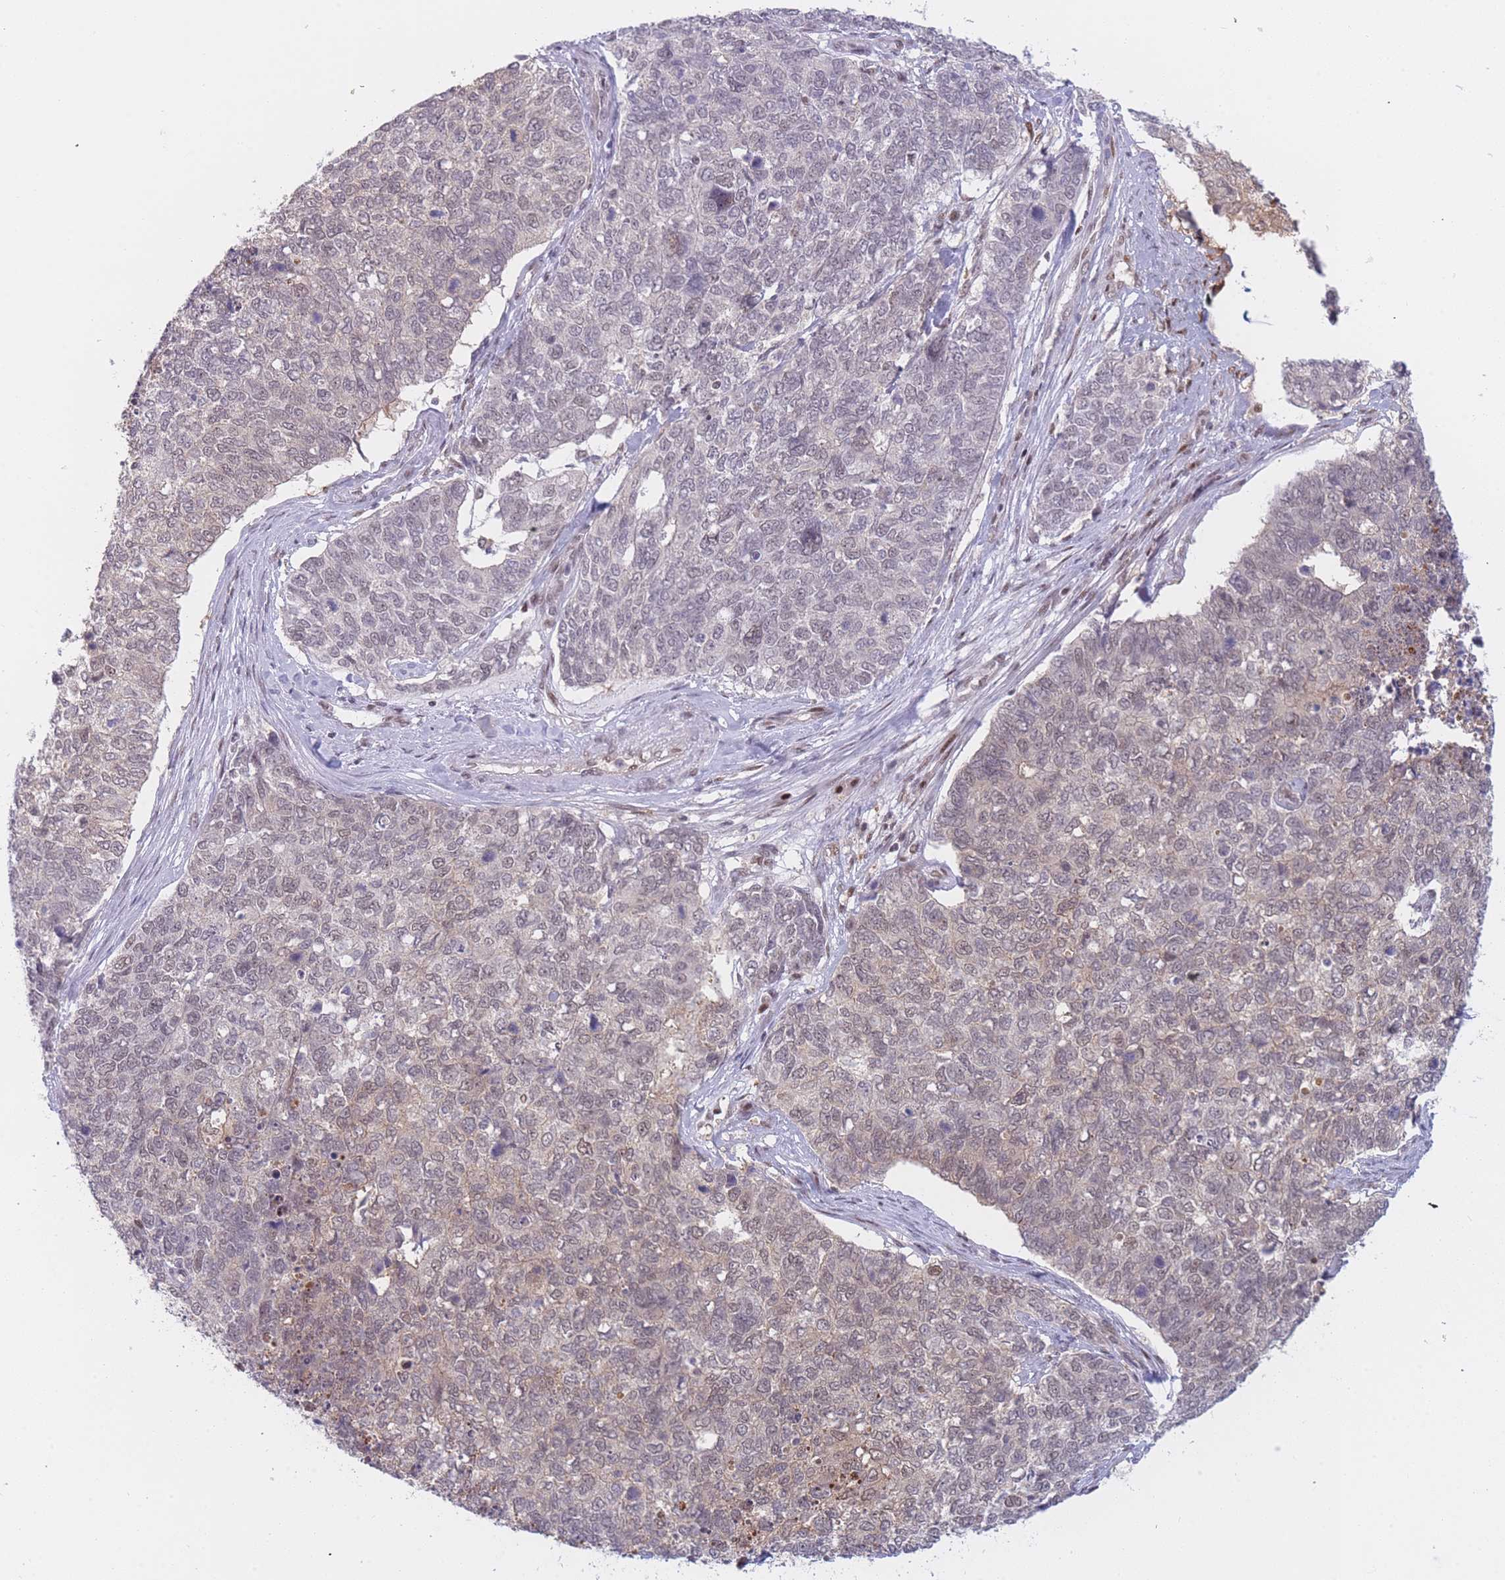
{"staining": {"intensity": "weak", "quantity": "25%-75%", "location": "nuclear"}, "tissue": "cervical cancer", "cell_type": "Tumor cells", "image_type": "cancer", "snomed": [{"axis": "morphology", "description": "Squamous cell carcinoma, NOS"}, {"axis": "topography", "description": "Cervix"}], "caption": "Cervical cancer was stained to show a protein in brown. There is low levels of weak nuclear staining in about 25%-75% of tumor cells. Using DAB (3,3'-diaminobenzidine) (brown) and hematoxylin (blue) stains, captured at high magnification using brightfield microscopy.", "gene": "DEAF1", "patient": {"sex": "female", "age": 63}}